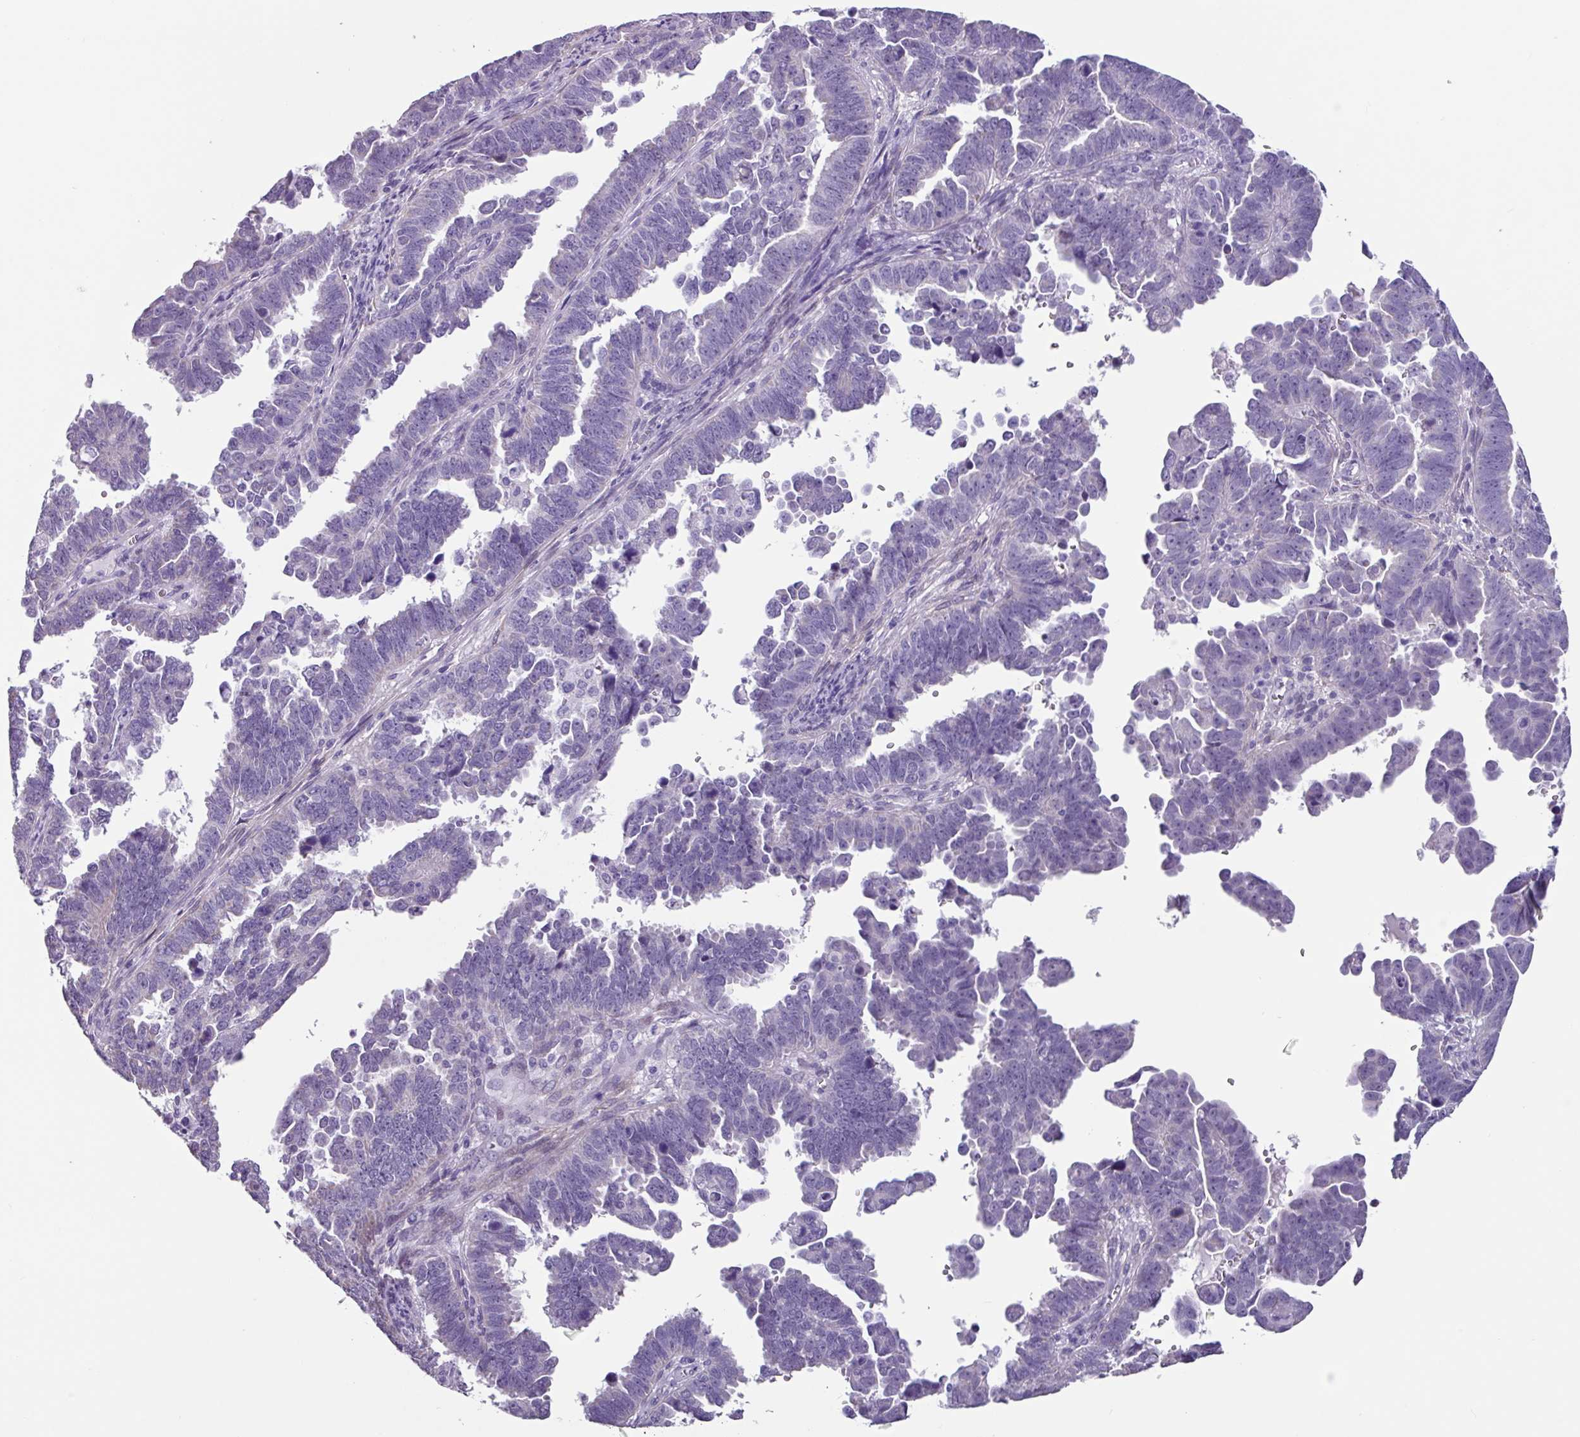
{"staining": {"intensity": "negative", "quantity": "none", "location": "none"}, "tissue": "endometrial cancer", "cell_type": "Tumor cells", "image_type": "cancer", "snomed": [{"axis": "morphology", "description": "Adenocarcinoma, NOS"}, {"axis": "topography", "description": "Endometrium"}], "caption": "A high-resolution image shows immunohistochemistry (IHC) staining of adenocarcinoma (endometrial), which exhibits no significant staining in tumor cells. (DAB immunohistochemistry (IHC), high magnification).", "gene": "OTX1", "patient": {"sex": "female", "age": 75}}